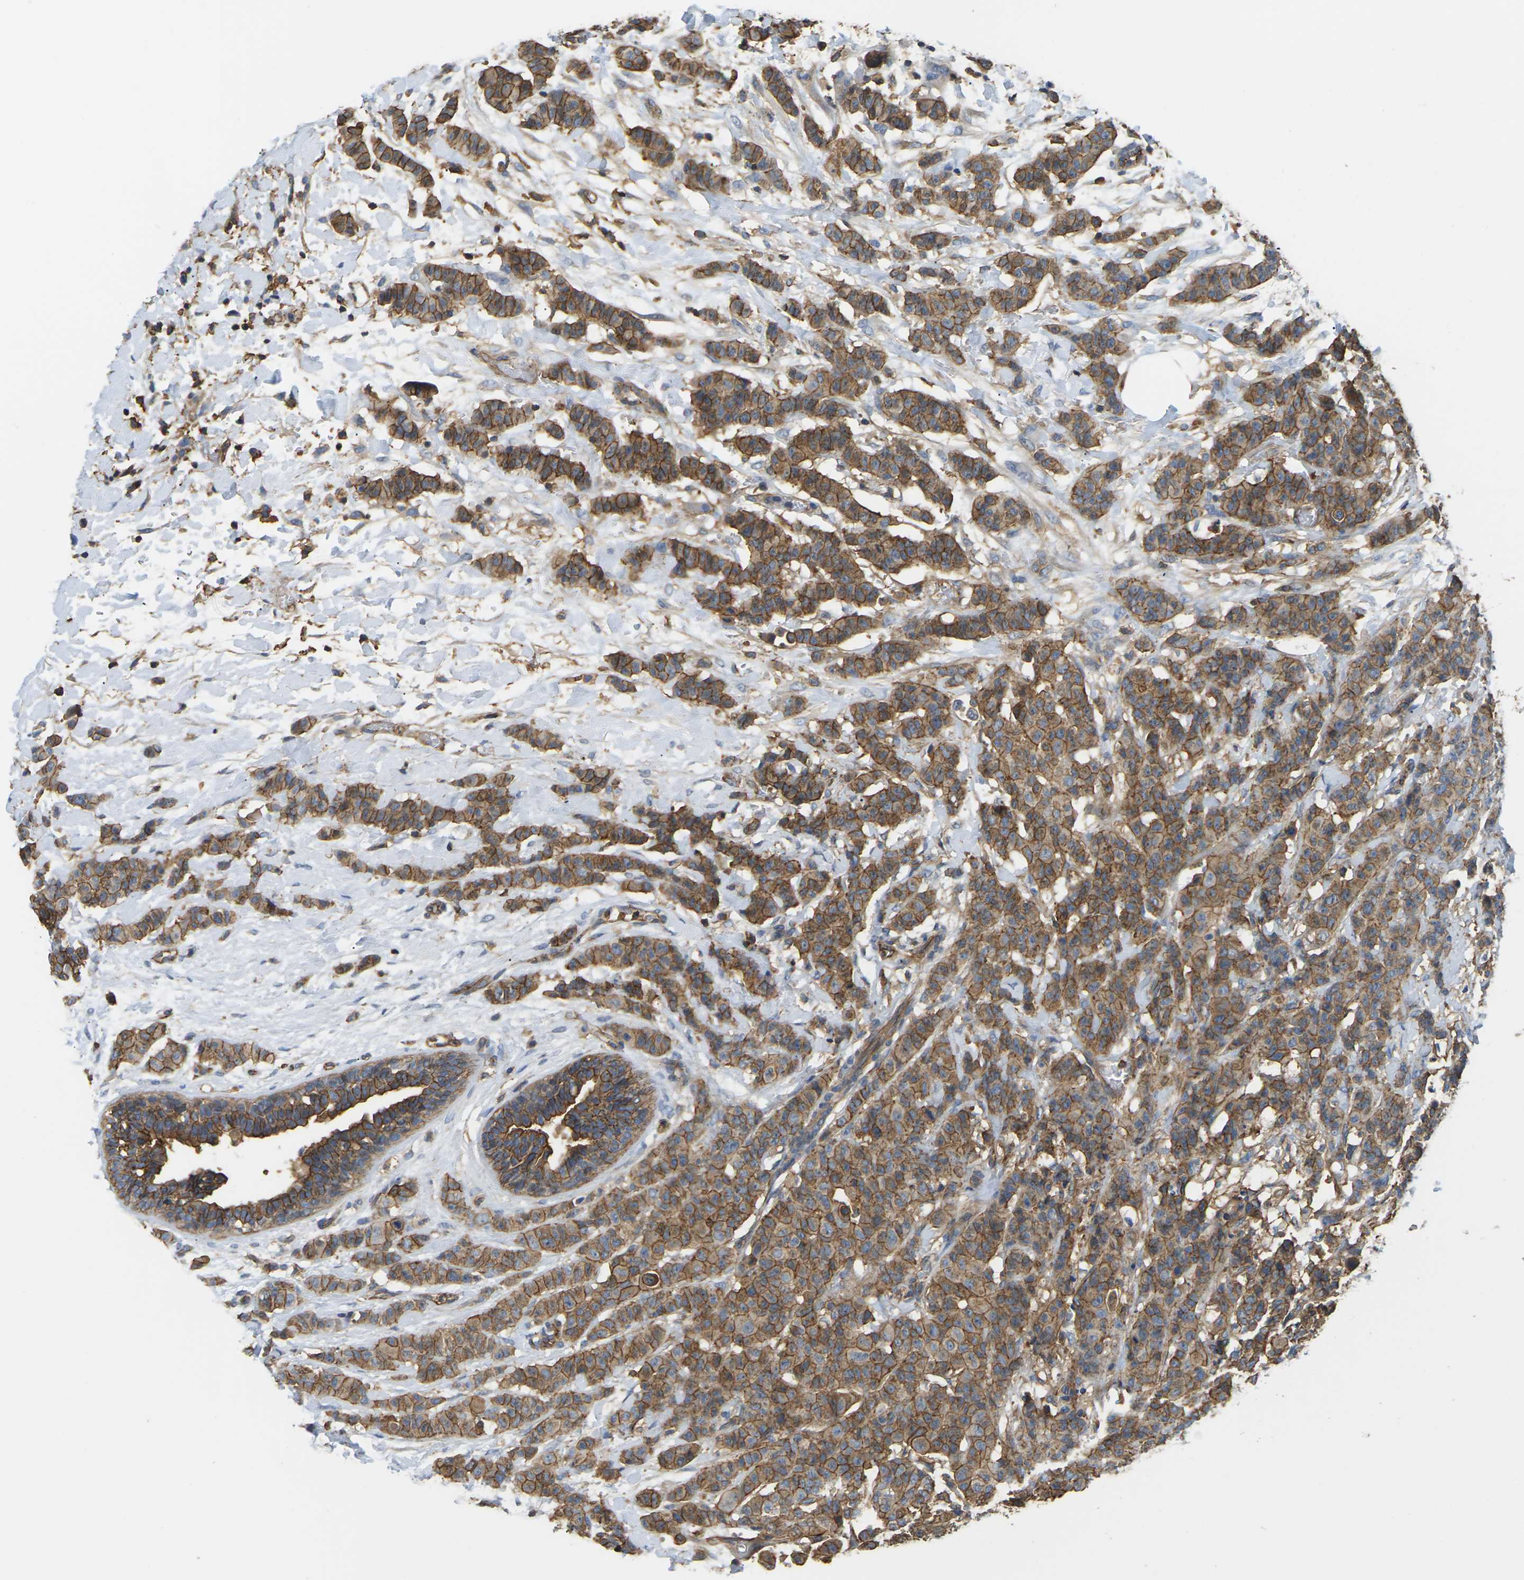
{"staining": {"intensity": "moderate", "quantity": ">75%", "location": "cytoplasmic/membranous"}, "tissue": "breast cancer", "cell_type": "Tumor cells", "image_type": "cancer", "snomed": [{"axis": "morphology", "description": "Normal tissue, NOS"}, {"axis": "morphology", "description": "Duct carcinoma"}, {"axis": "topography", "description": "Breast"}], "caption": "A brown stain highlights moderate cytoplasmic/membranous staining of a protein in breast cancer (intraductal carcinoma) tumor cells.", "gene": "IQGAP1", "patient": {"sex": "female", "age": 40}}